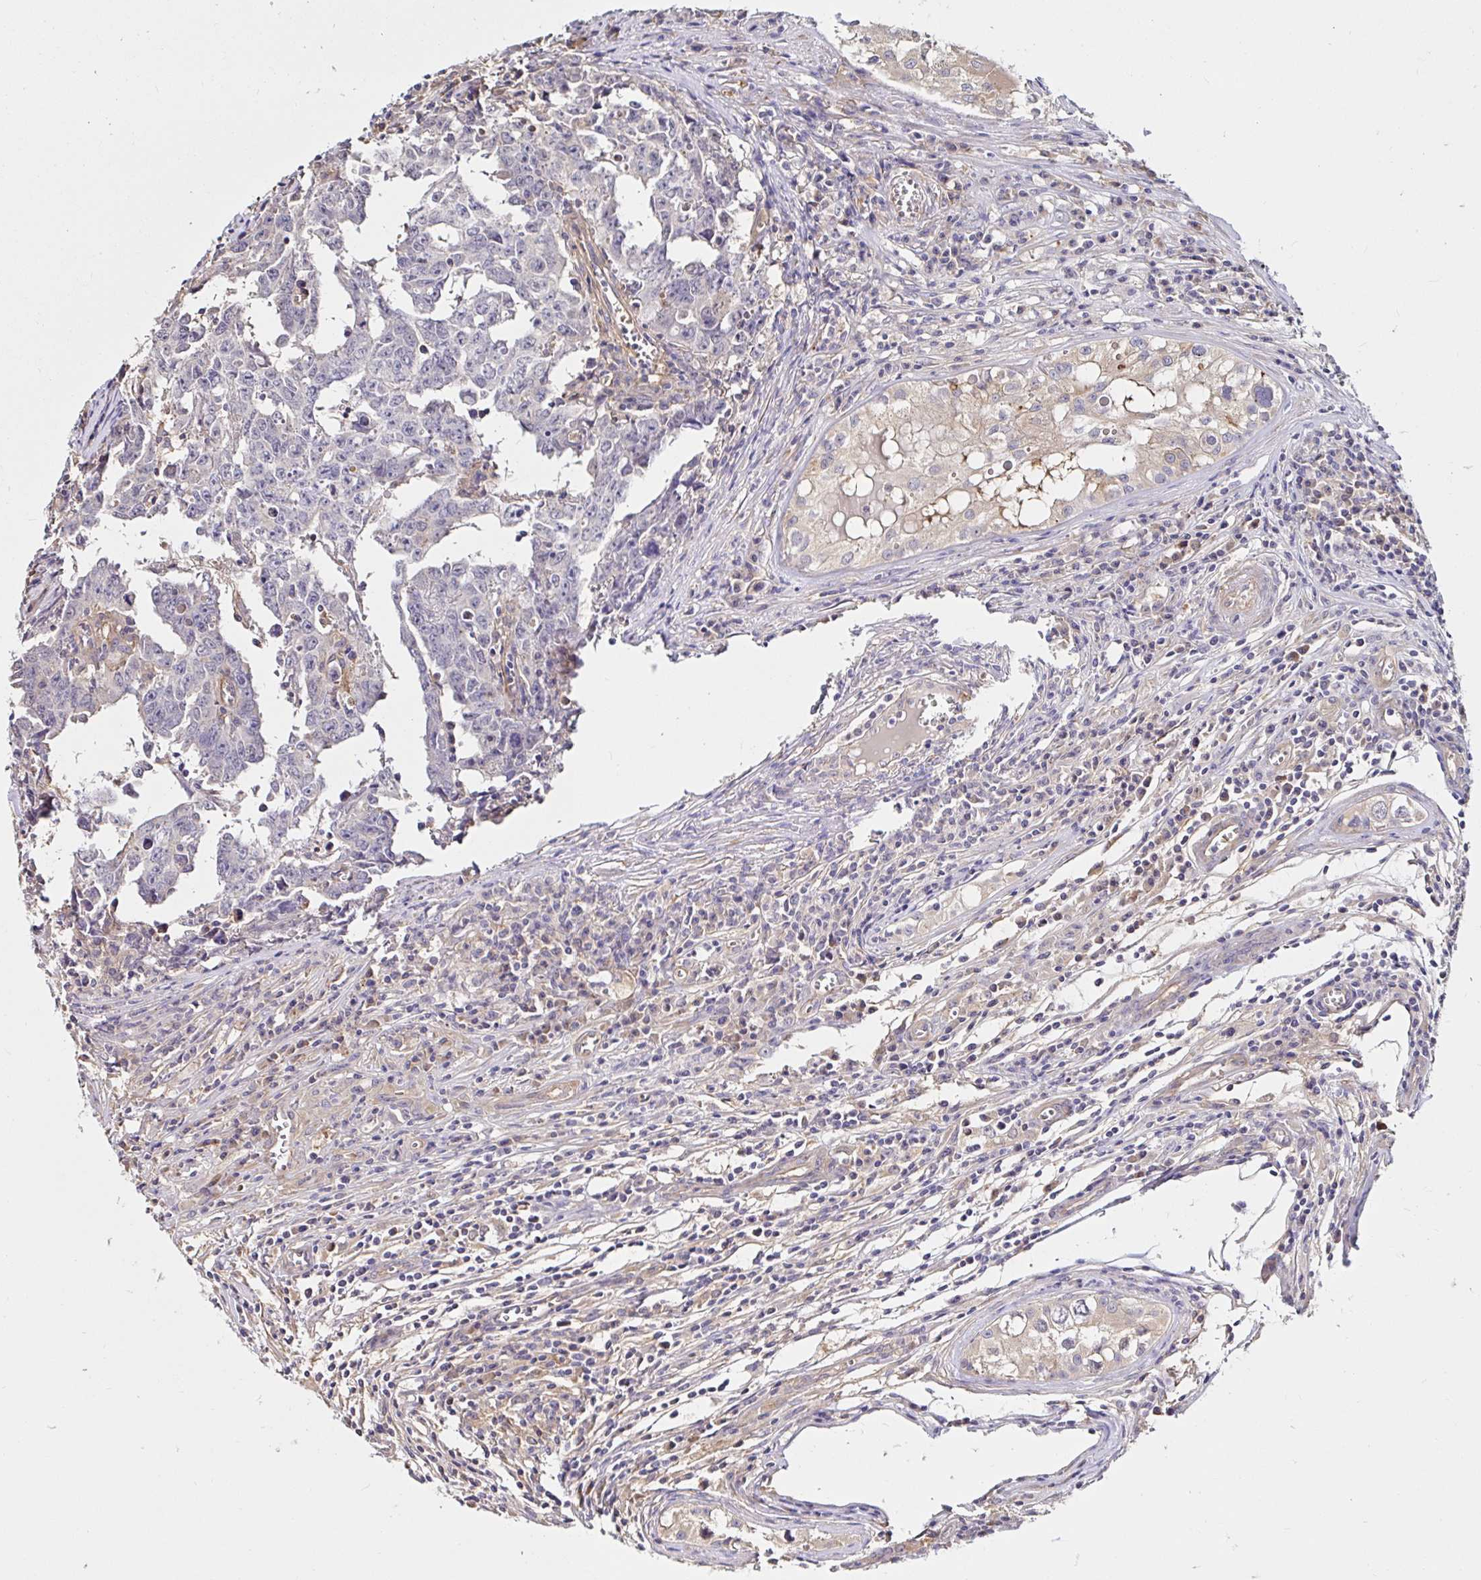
{"staining": {"intensity": "negative", "quantity": "none", "location": "none"}, "tissue": "testis cancer", "cell_type": "Tumor cells", "image_type": "cancer", "snomed": [{"axis": "morphology", "description": "Carcinoma, Embryonal, NOS"}, {"axis": "topography", "description": "Testis"}], "caption": "High power microscopy photomicrograph of an immunohistochemistry (IHC) image of testis cancer, revealing no significant positivity in tumor cells.", "gene": "RSRP1", "patient": {"sex": "male", "age": 22}}